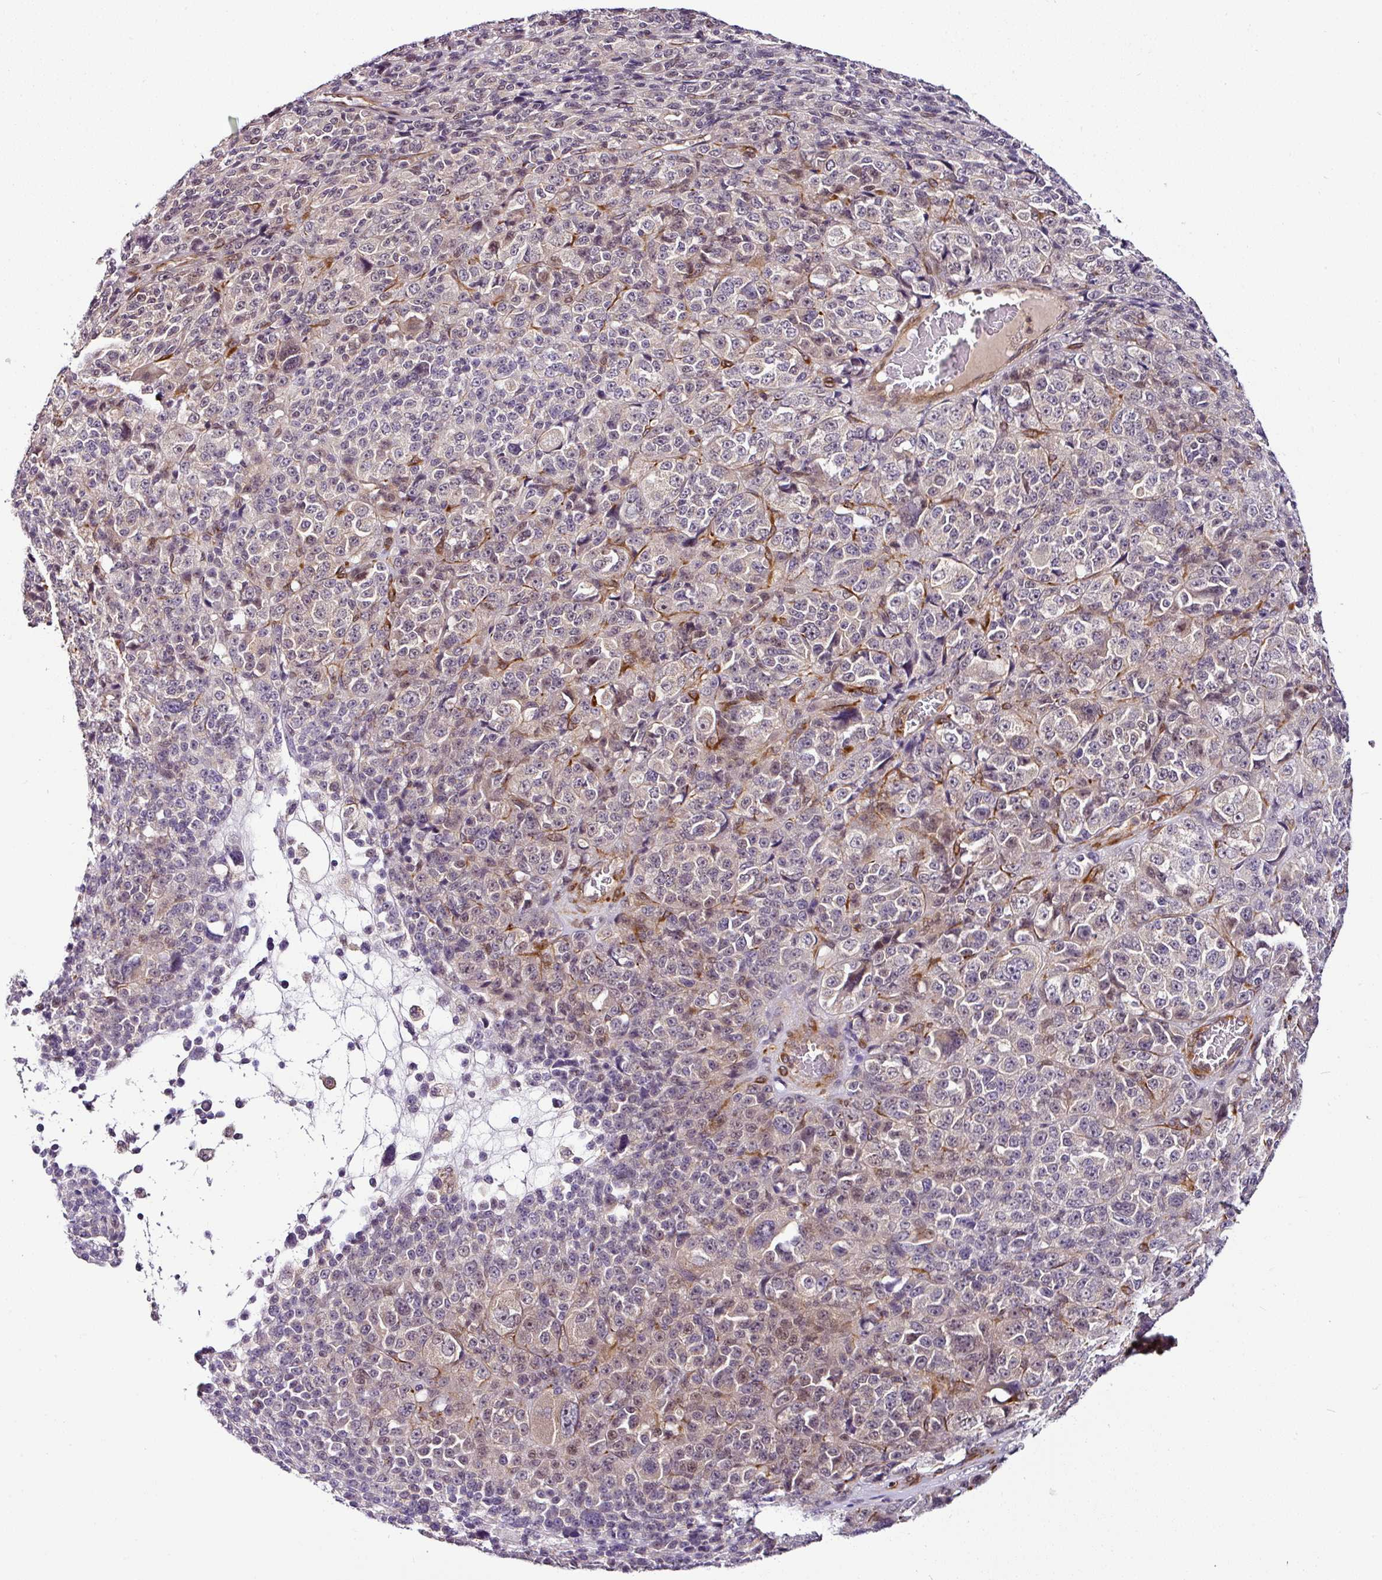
{"staining": {"intensity": "weak", "quantity": "25%-75%", "location": "nuclear"}, "tissue": "melanoma", "cell_type": "Tumor cells", "image_type": "cancer", "snomed": [{"axis": "morphology", "description": "Malignant melanoma, Metastatic site"}, {"axis": "topography", "description": "Brain"}], "caption": "This histopathology image shows IHC staining of human malignant melanoma (metastatic site), with low weak nuclear positivity in approximately 25%-75% of tumor cells.", "gene": "DCAF13", "patient": {"sex": "female", "age": 56}}